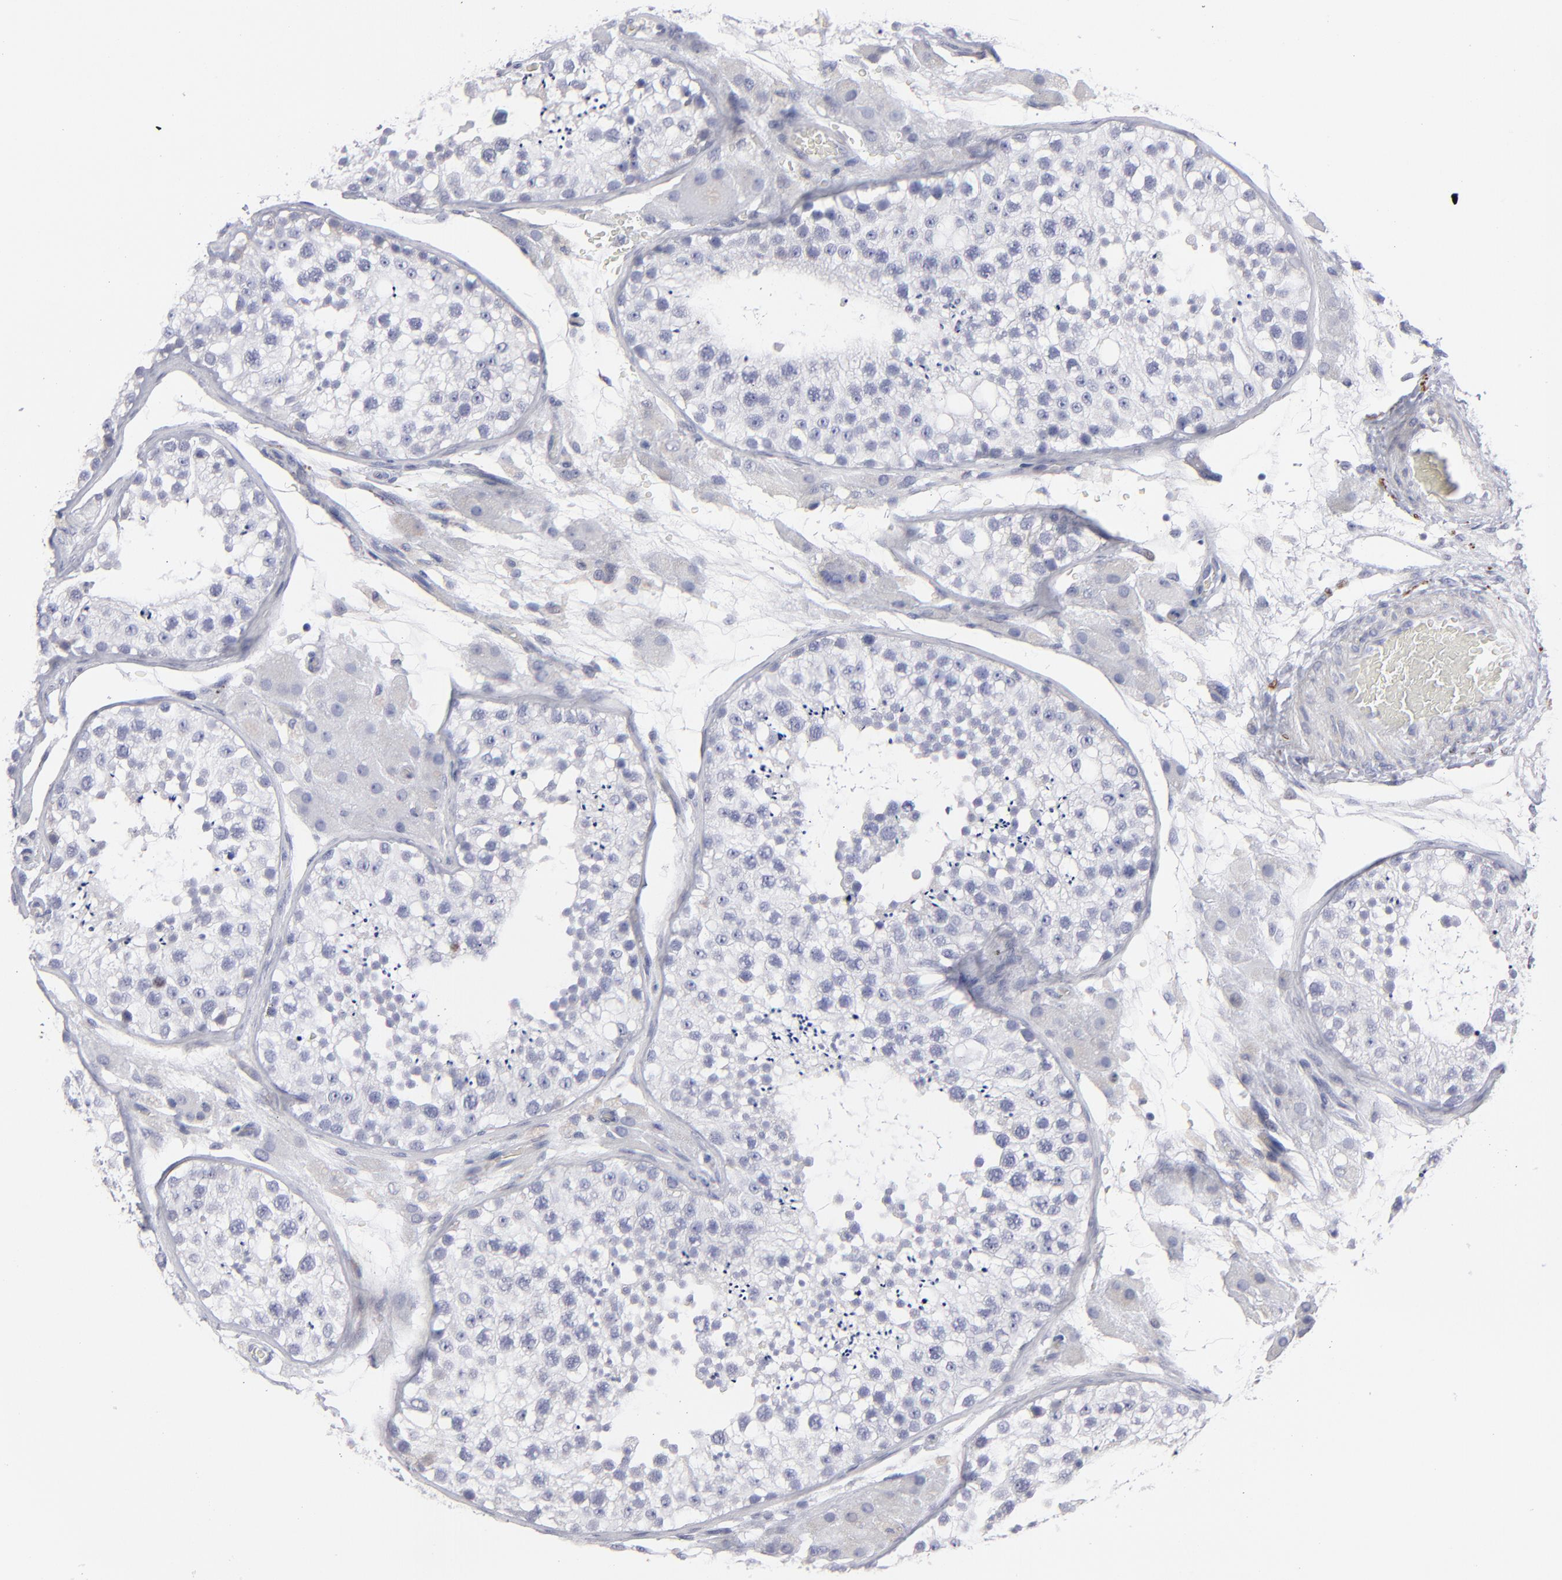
{"staining": {"intensity": "negative", "quantity": "none", "location": "none"}, "tissue": "testis", "cell_type": "Cells in seminiferous ducts", "image_type": "normal", "snomed": [{"axis": "morphology", "description": "Normal tissue, NOS"}, {"axis": "topography", "description": "Testis"}], "caption": "DAB immunohistochemical staining of unremarkable human testis shows no significant staining in cells in seminiferous ducts. Brightfield microscopy of IHC stained with DAB (3,3'-diaminobenzidine) (brown) and hematoxylin (blue), captured at high magnification.", "gene": "CADM3", "patient": {"sex": "male", "age": 26}}